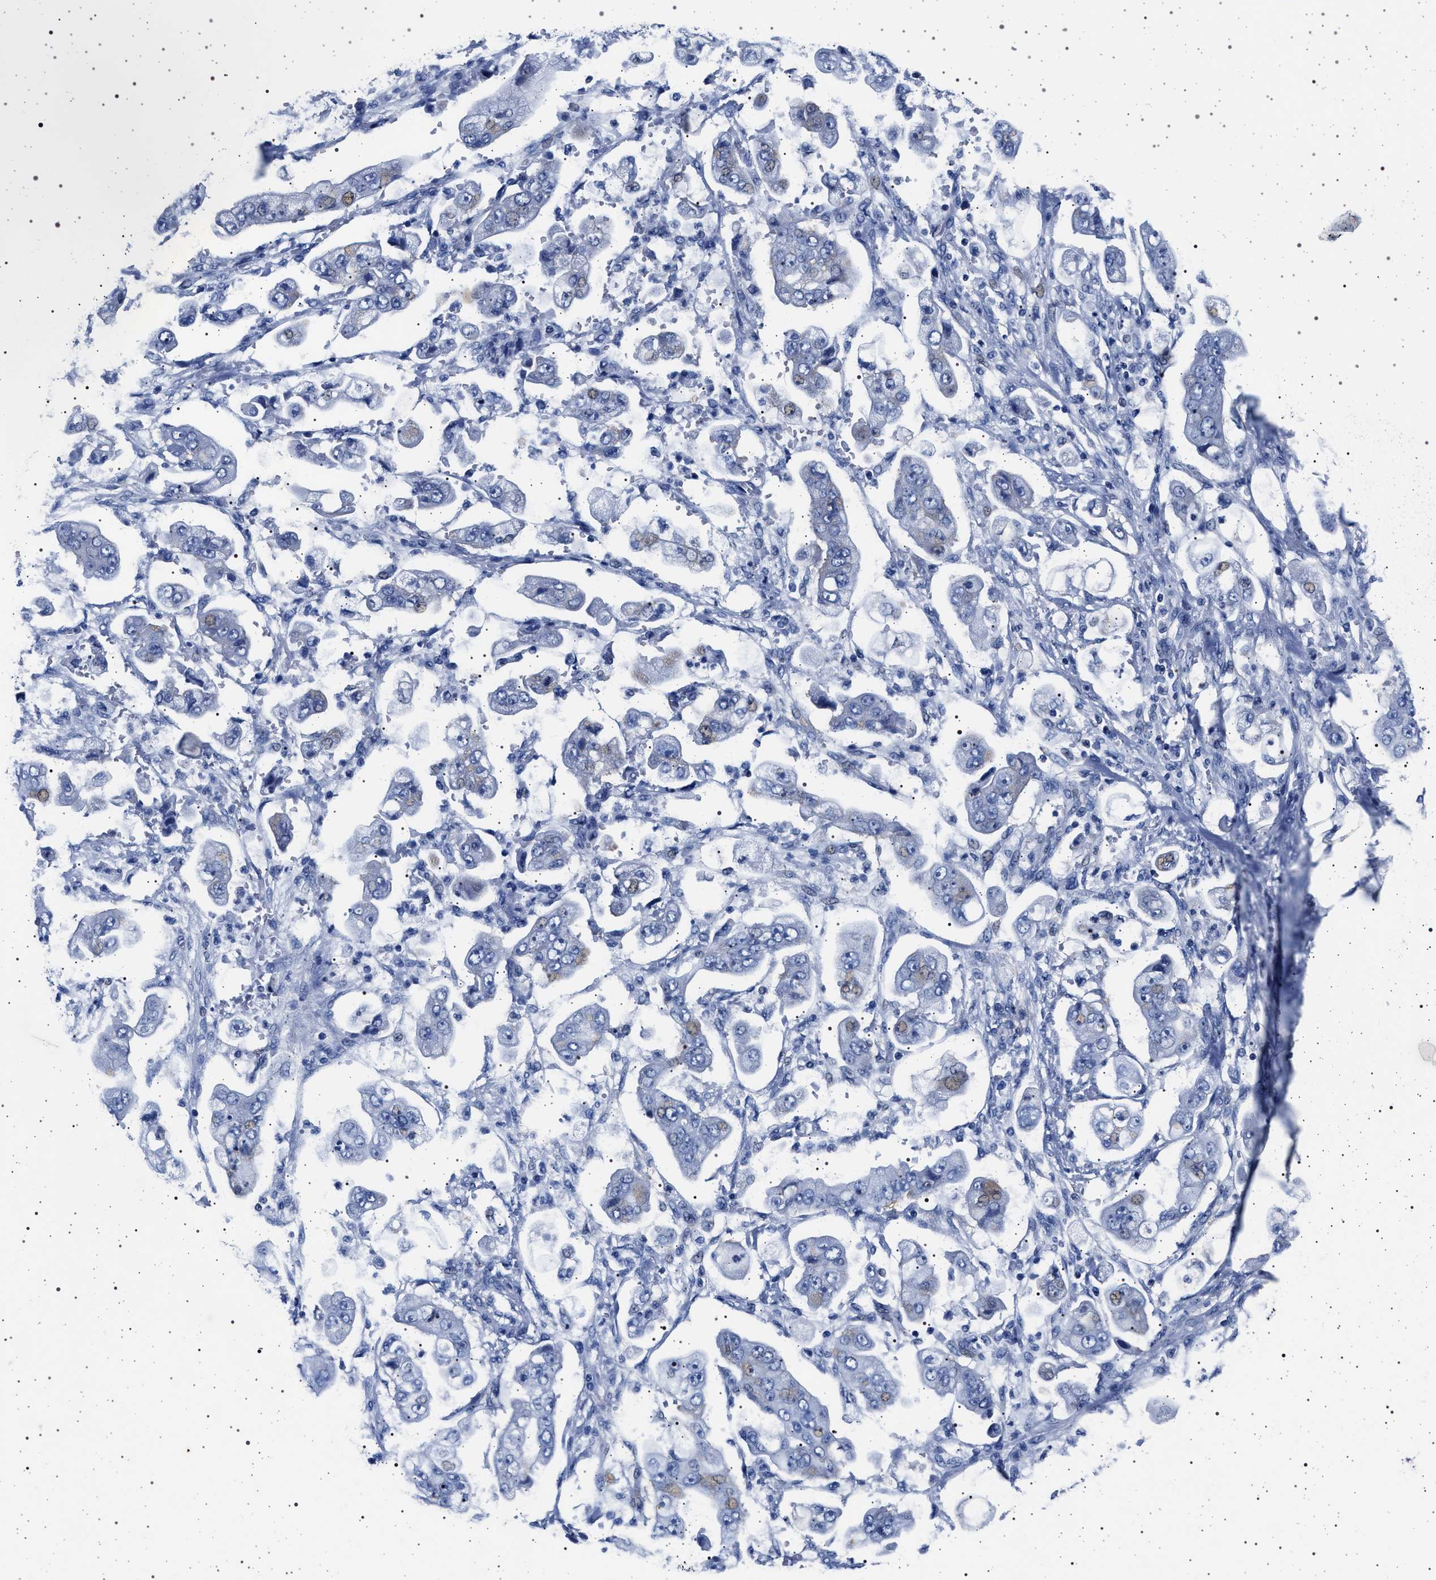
{"staining": {"intensity": "negative", "quantity": "none", "location": "none"}, "tissue": "stomach cancer", "cell_type": "Tumor cells", "image_type": "cancer", "snomed": [{"axis": "morphology", "description": "Adenocarcinoma, NOS"}, {"axis": "topography", "description": "Stomach"}], "caption": "Immunohistochemistry photomicrograph of human stomach adenocarcinoma stained for a protein (brown), which displays no positivity in tumor cells.", "gene": "SLC9A1", "patient": {"sex": "male", "age": 62}}